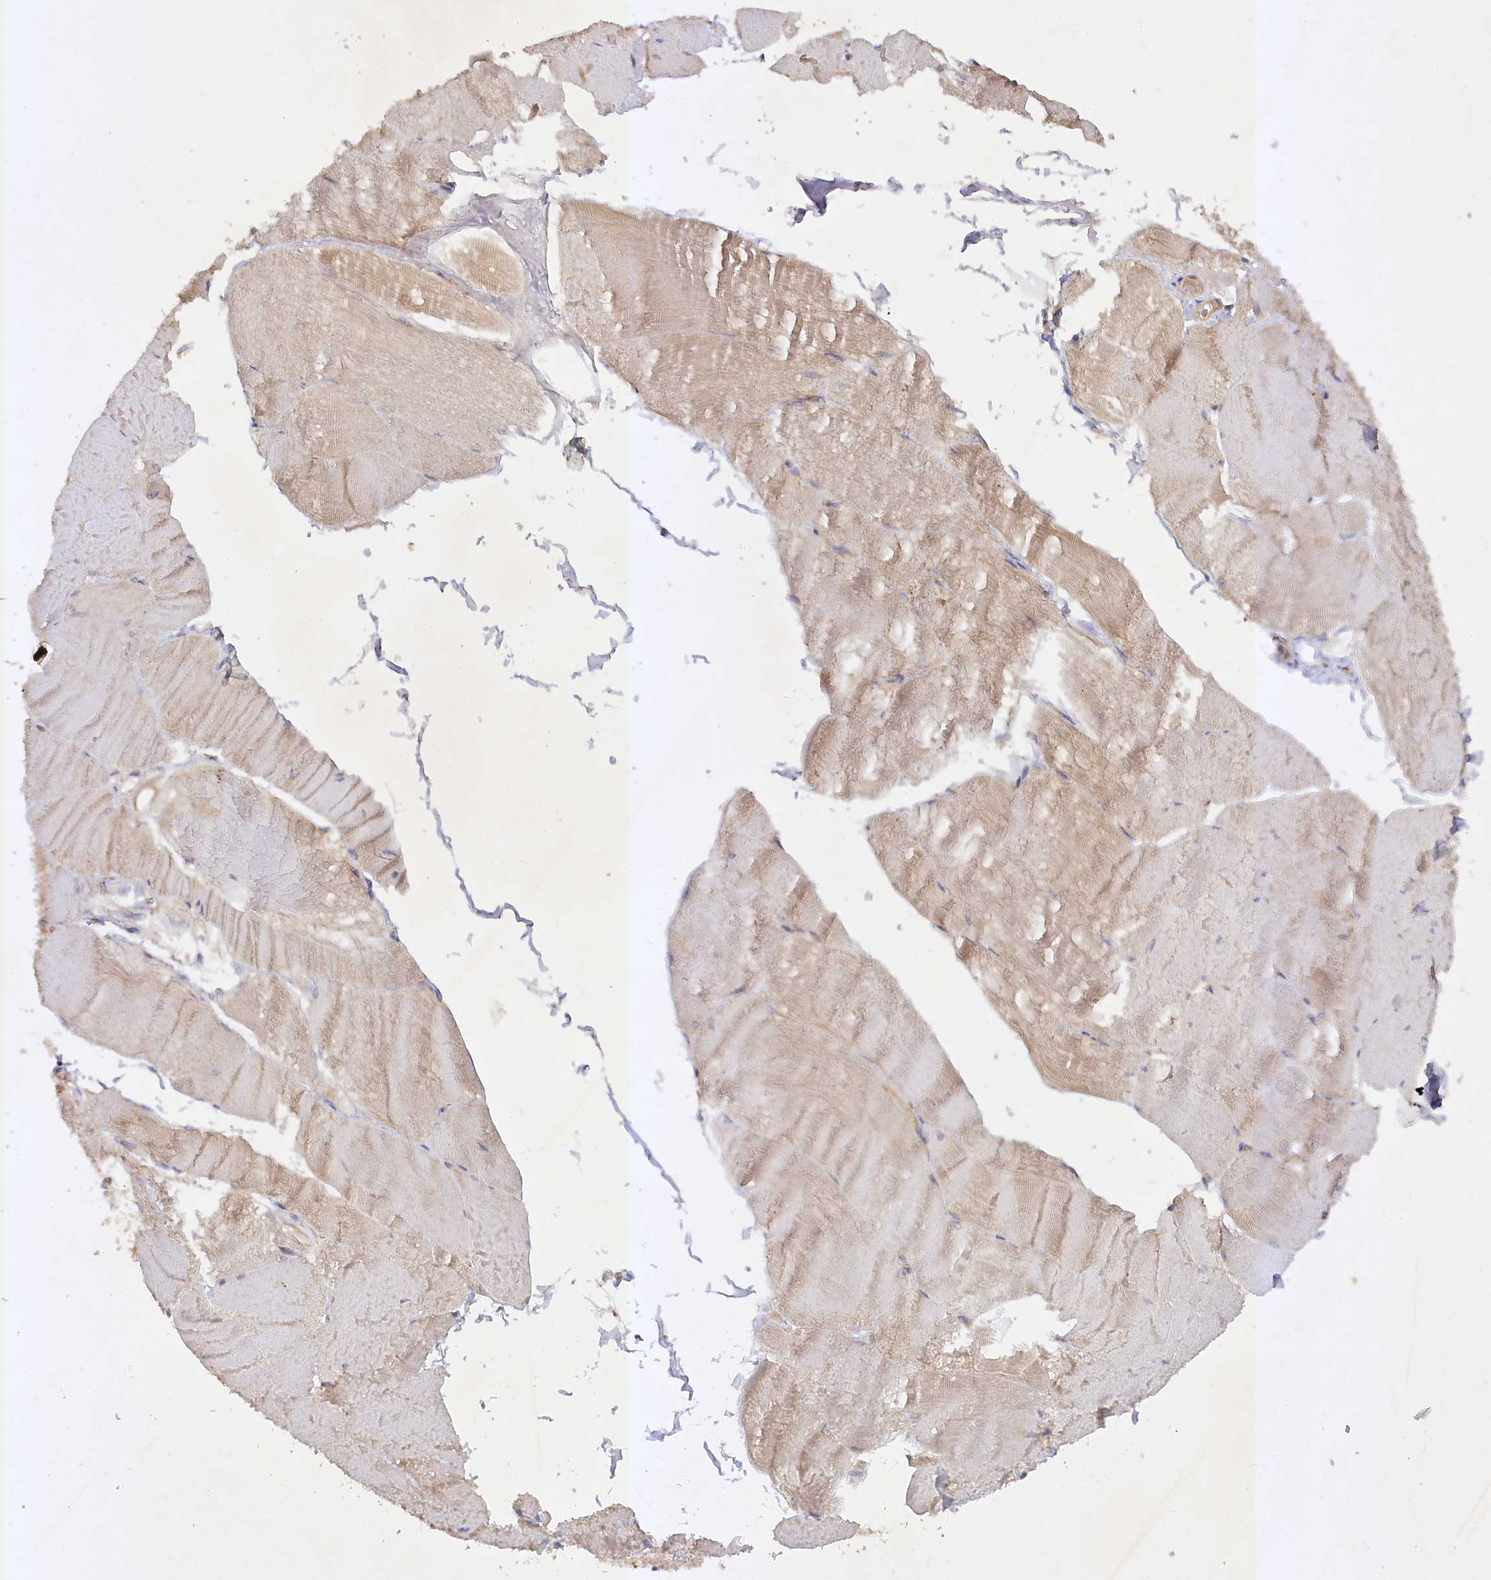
{"staining": {"intensity": "moderate", "quantity": "25%-75%", "location": "cytoplasmic/membranous"}, "tissue": "skeletal muscle", "cell_type": "Myocytes", "image_type": "normal", "snomed": [{"axis": "morphology", "description": "Normal tissue, NOS"}, {"axis": "morphology", "description": "Basal cell carcinoma"}, {"axis": "topography", "description": "Skeletal muscle"}], "caption": "About 25%-75% of myocytes in normal skeletal muscle demonstrate moderate cytoplasmic/membranous protein staining as visualized by brown immunohistochemical staining.", "gene": "TRAF3IP1", "patient": {"sex": "female", "age": 64}}